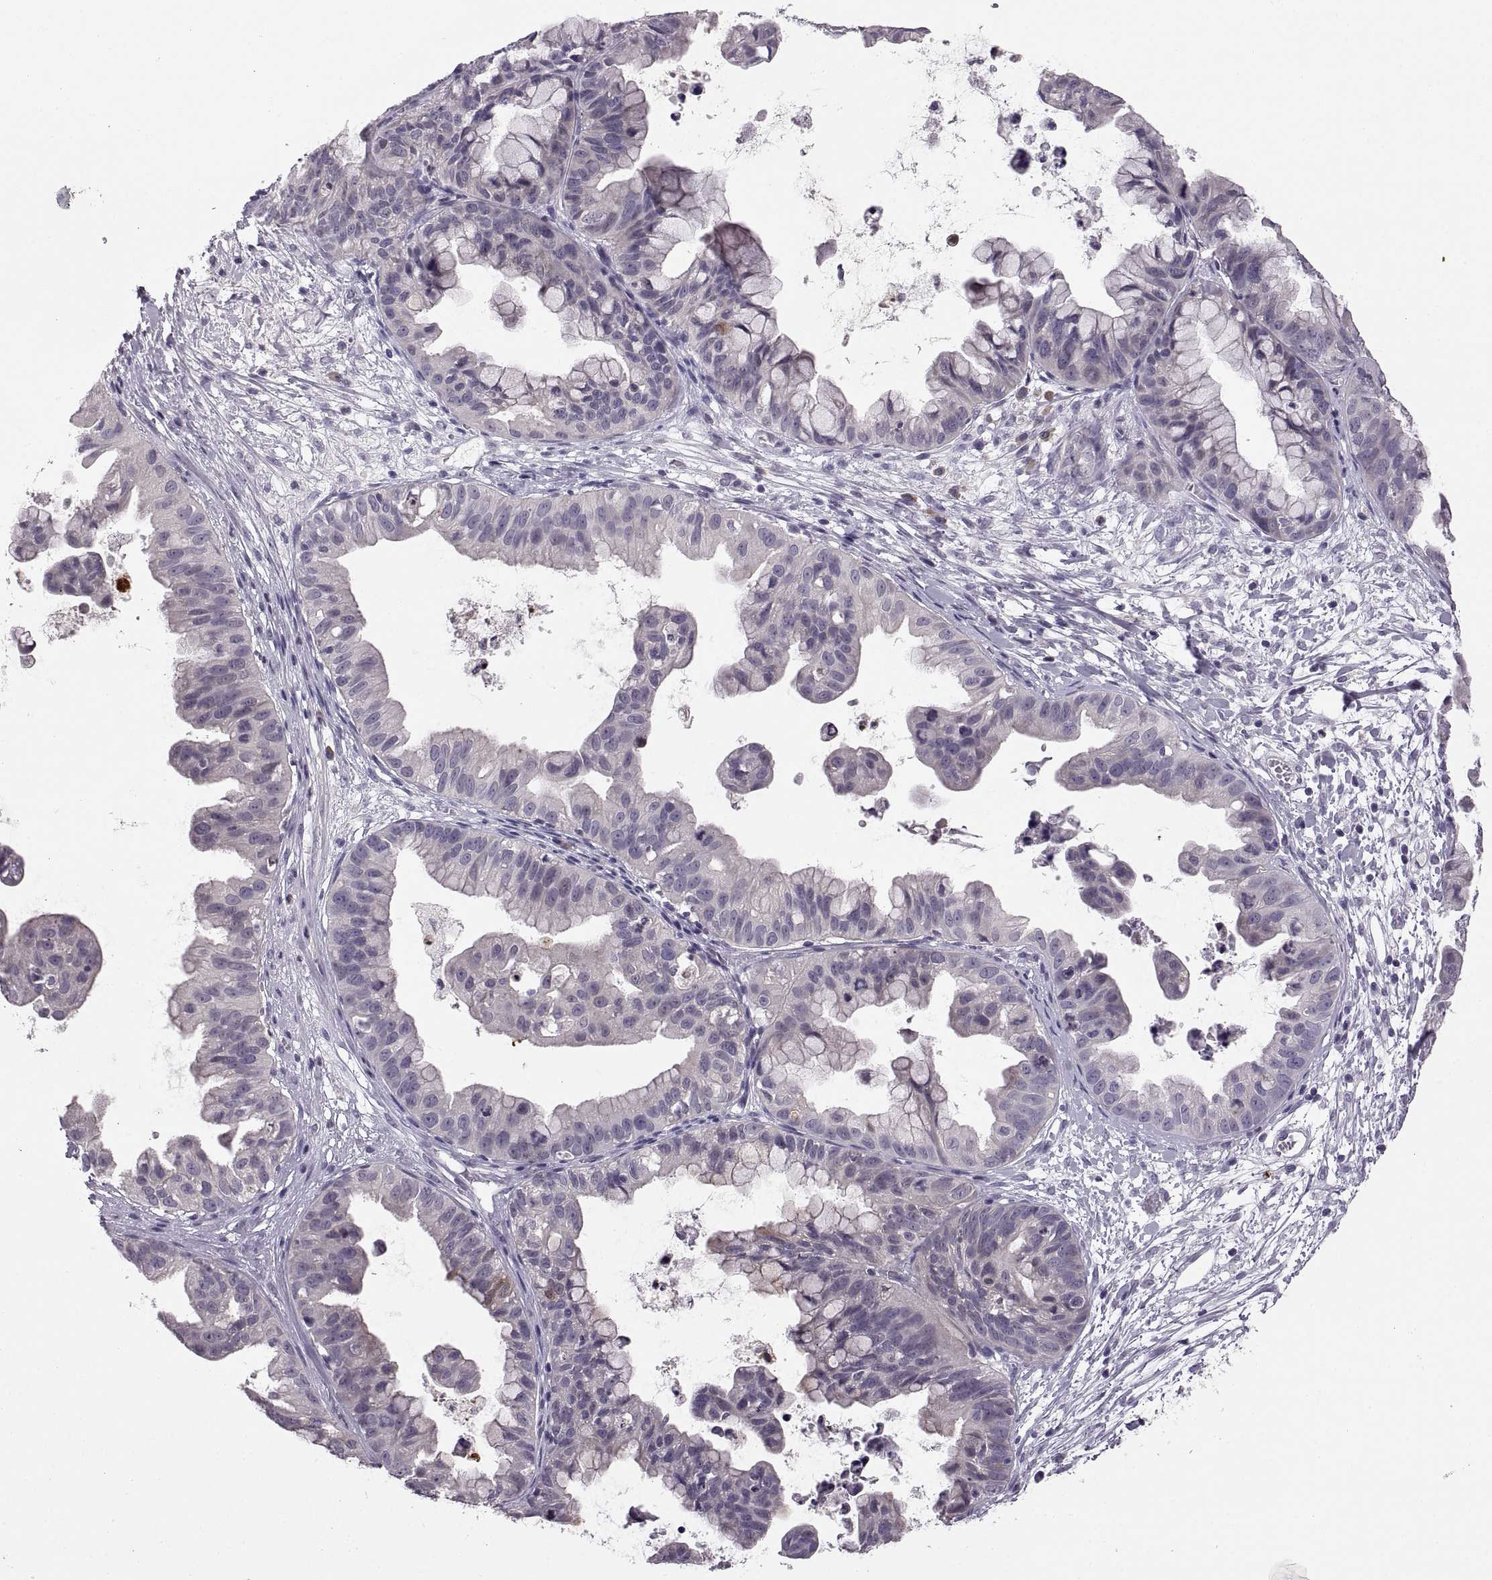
{"staining": {"intensity": "negative", "quantity": "none", "location": "none"}, "tissue": "ovarian cancer", "cell_type": "Tumor cells", "image_type": "cancer", "snomed": [{"axis": "morphology", "description": "Cystadenocarcinoma, mucinous, NOS"}, {"axis": "topography", "description": "Ovary"}], "caption": "Ovarian cancer stained for a protein using immunohistochemistry (IHC) demonstrates no expression tumor cells.", "gene": "ADH6", "patient": {"sex": "female", "age": 76}}